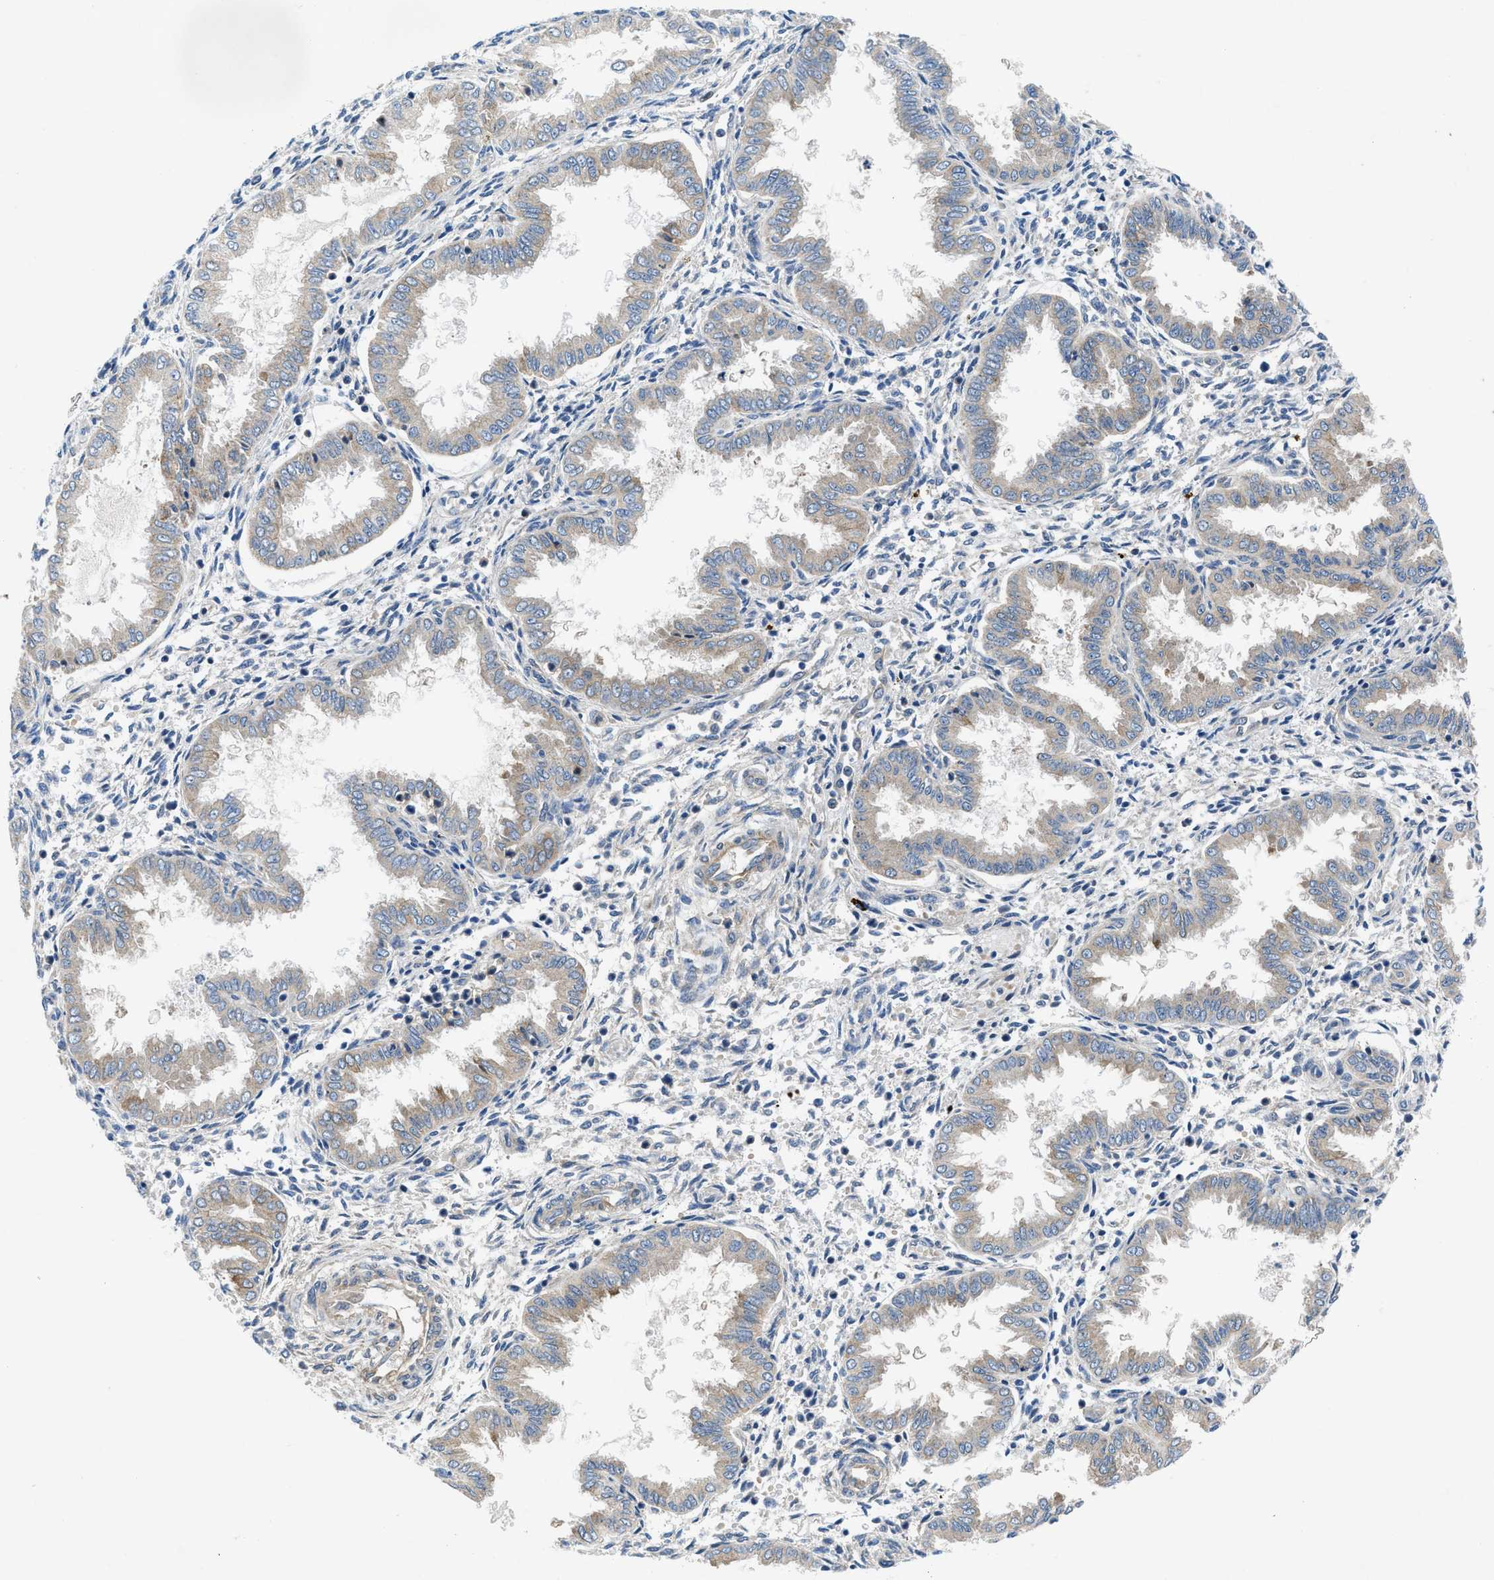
{"staining": {"intensity": "negative", "quantity": "none", "location": "none"}, "tissue": "endometrium", "cell_type": "Cells in endometrial stroma", "image_type": "normal", "snomed": [{"axis": "morphology", "description": "Normal tissue, NOS"}, {"axis": "topography", "description": "Endometrium"}], "caption": "The micrograph shows no significant staining in cells in endometrial stroma of endometrium.", "gene": "PANX1", "patient": {"sex": "female", "age": 33}}